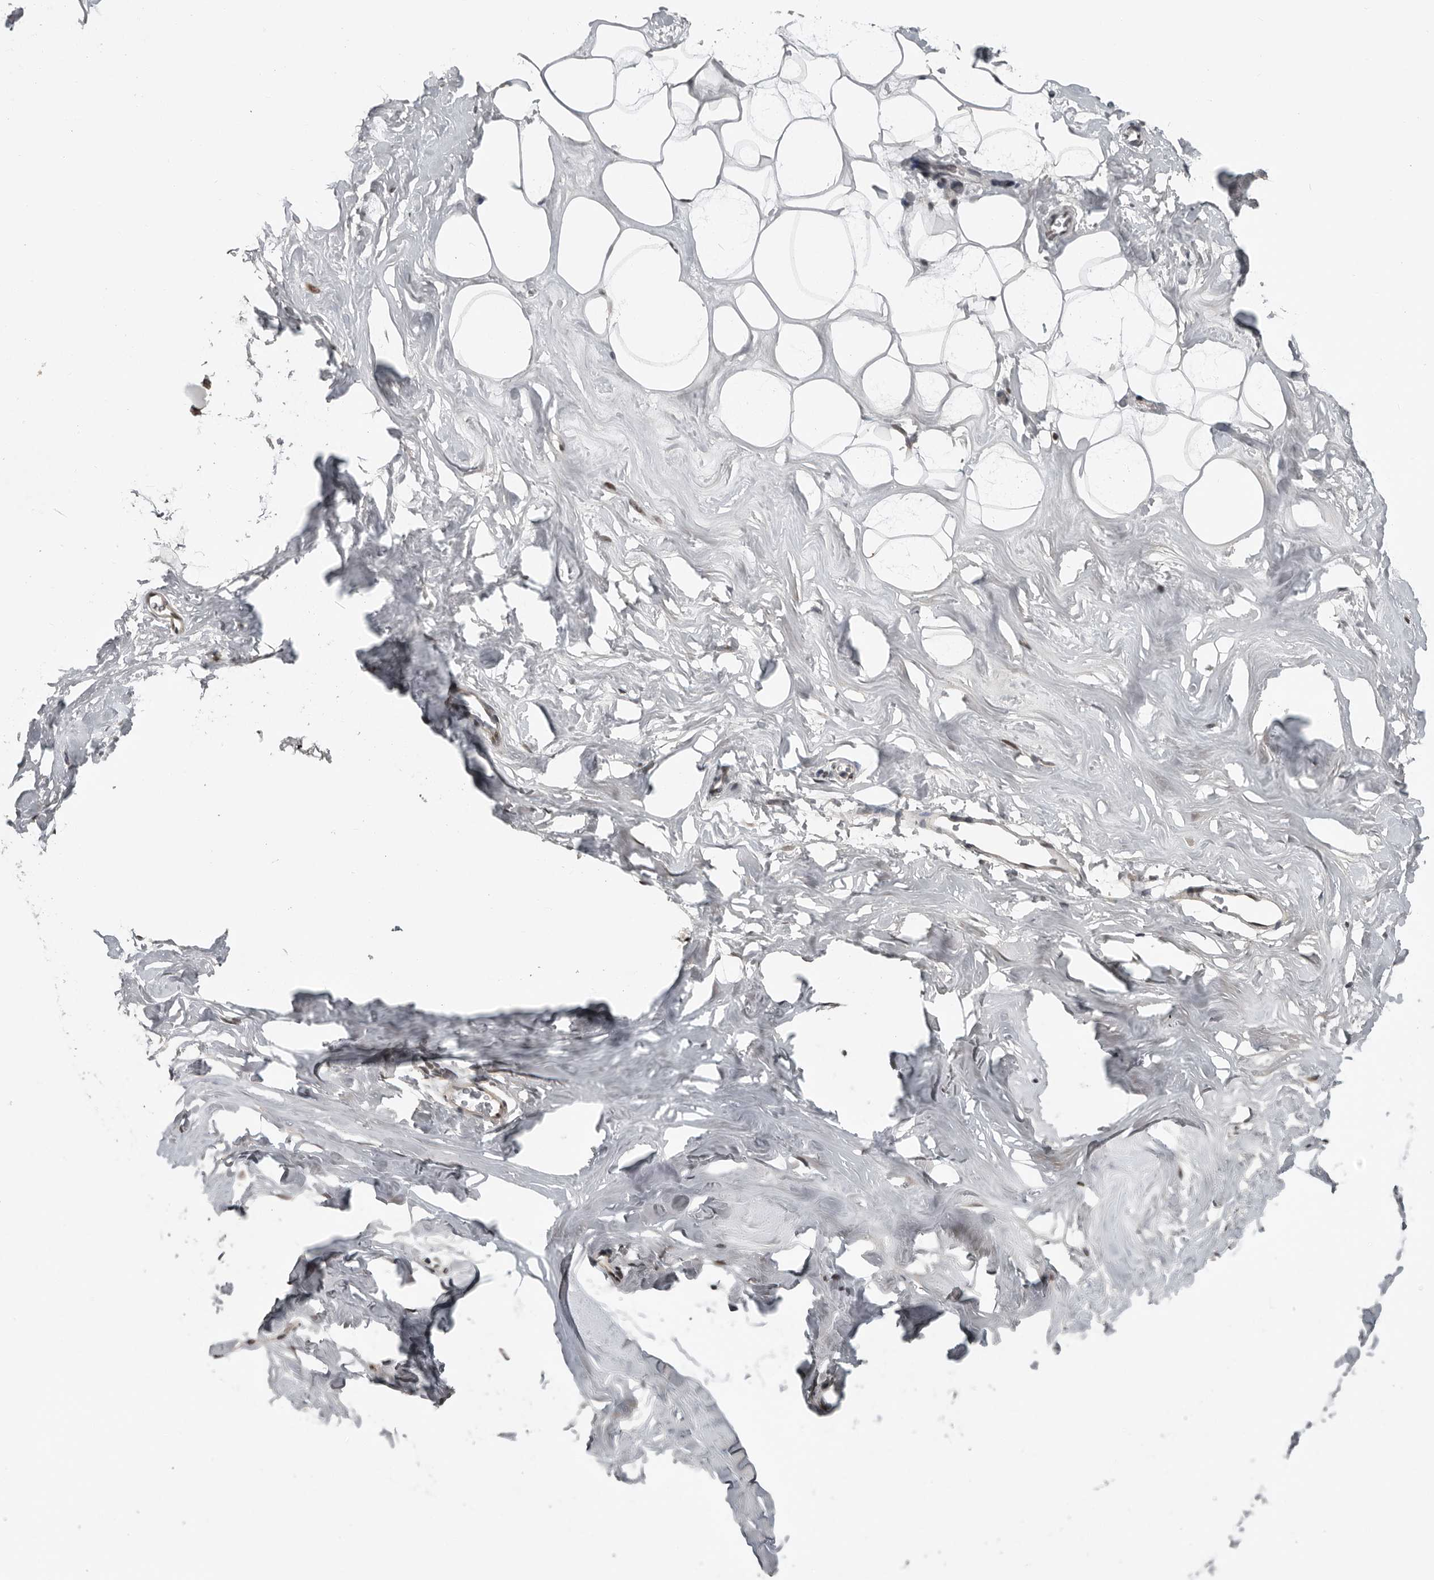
{"staining": {"intensity": "negative", "quantity": "none", "location": "none"}, "tissue": "adipose tissue", "cell_type": "Adipocytes", "image_type": "normal", "snomed": [{"axis": "morphology", "description": "Normal tissue, NOS"}, {"axis": "morphology", "description": "Fibrosis, NOS"}, {"axis": "topography", "description": "Breast"}, {"axis": "topography", "description": "Adipose tissue"}], "caption": "Adipocytes are negative for brown protein staining in benign adipose tissue. (DAB IHC, high magnification).", "gene": "PRRX2", "patient": {"sex": "female", "age": 39}}